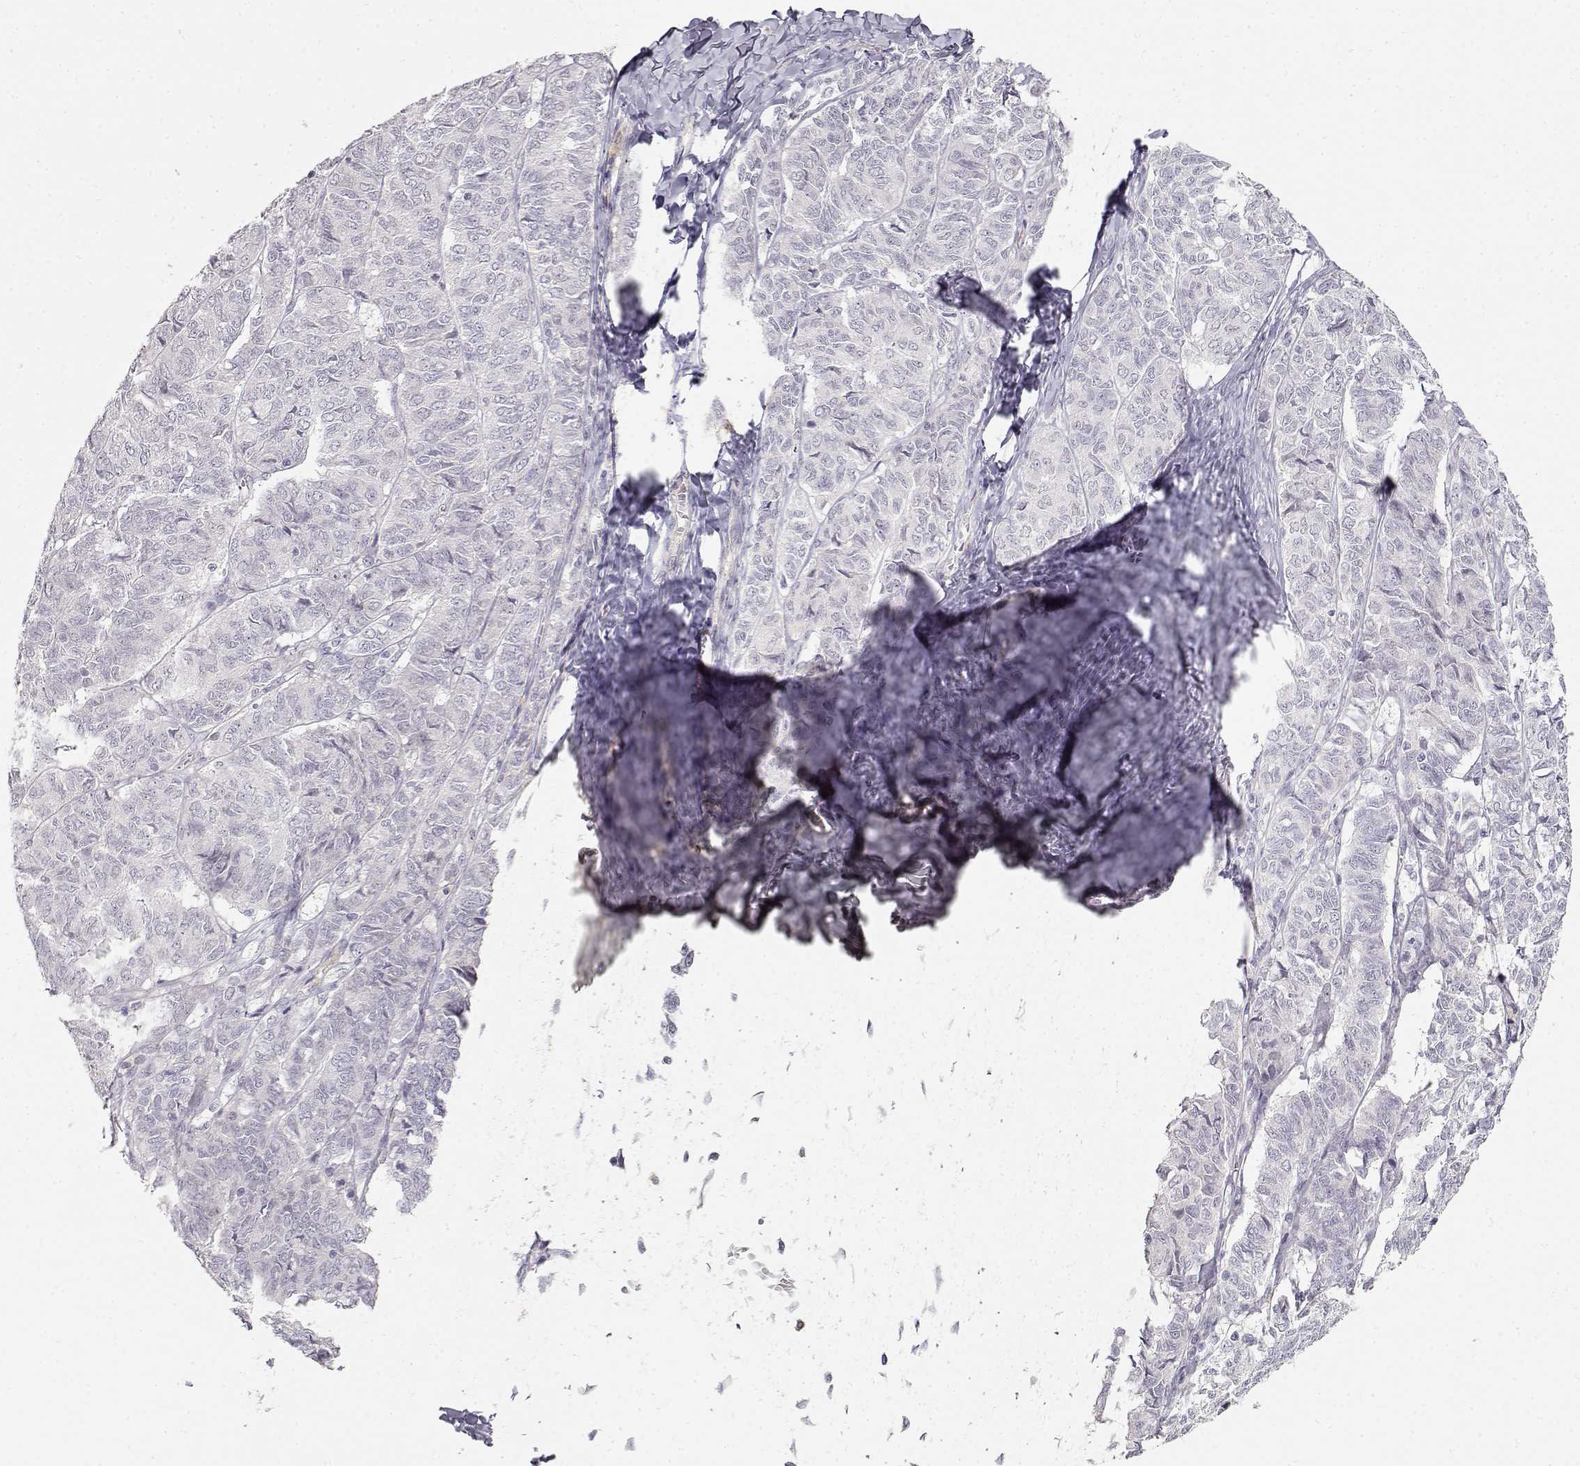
{"staining": {"intensity": "negative", "quantity": "none", "location": "none"}, "tissue": "ovarian cancer", "cell_type": "Tumor cells", "image_type": "cancer", "snomed": [{"axis": "morphology", "description": "Carcinoma, endometroid"}, {"axis": "topography", "description": "Ovary"}], "caption": "An immunohistochemistry micrograph of ovarian cancer (endometroid carcinoma) is shown. There is no staining in tumor cells of ovarian cancer (endometroid carcinoma). The staining is performed using DAB brown chromogen with nuclei counter-stained in using hematoxylin.", "gene": "EAF2", "patient": {"sex": "female", "age": 80}}